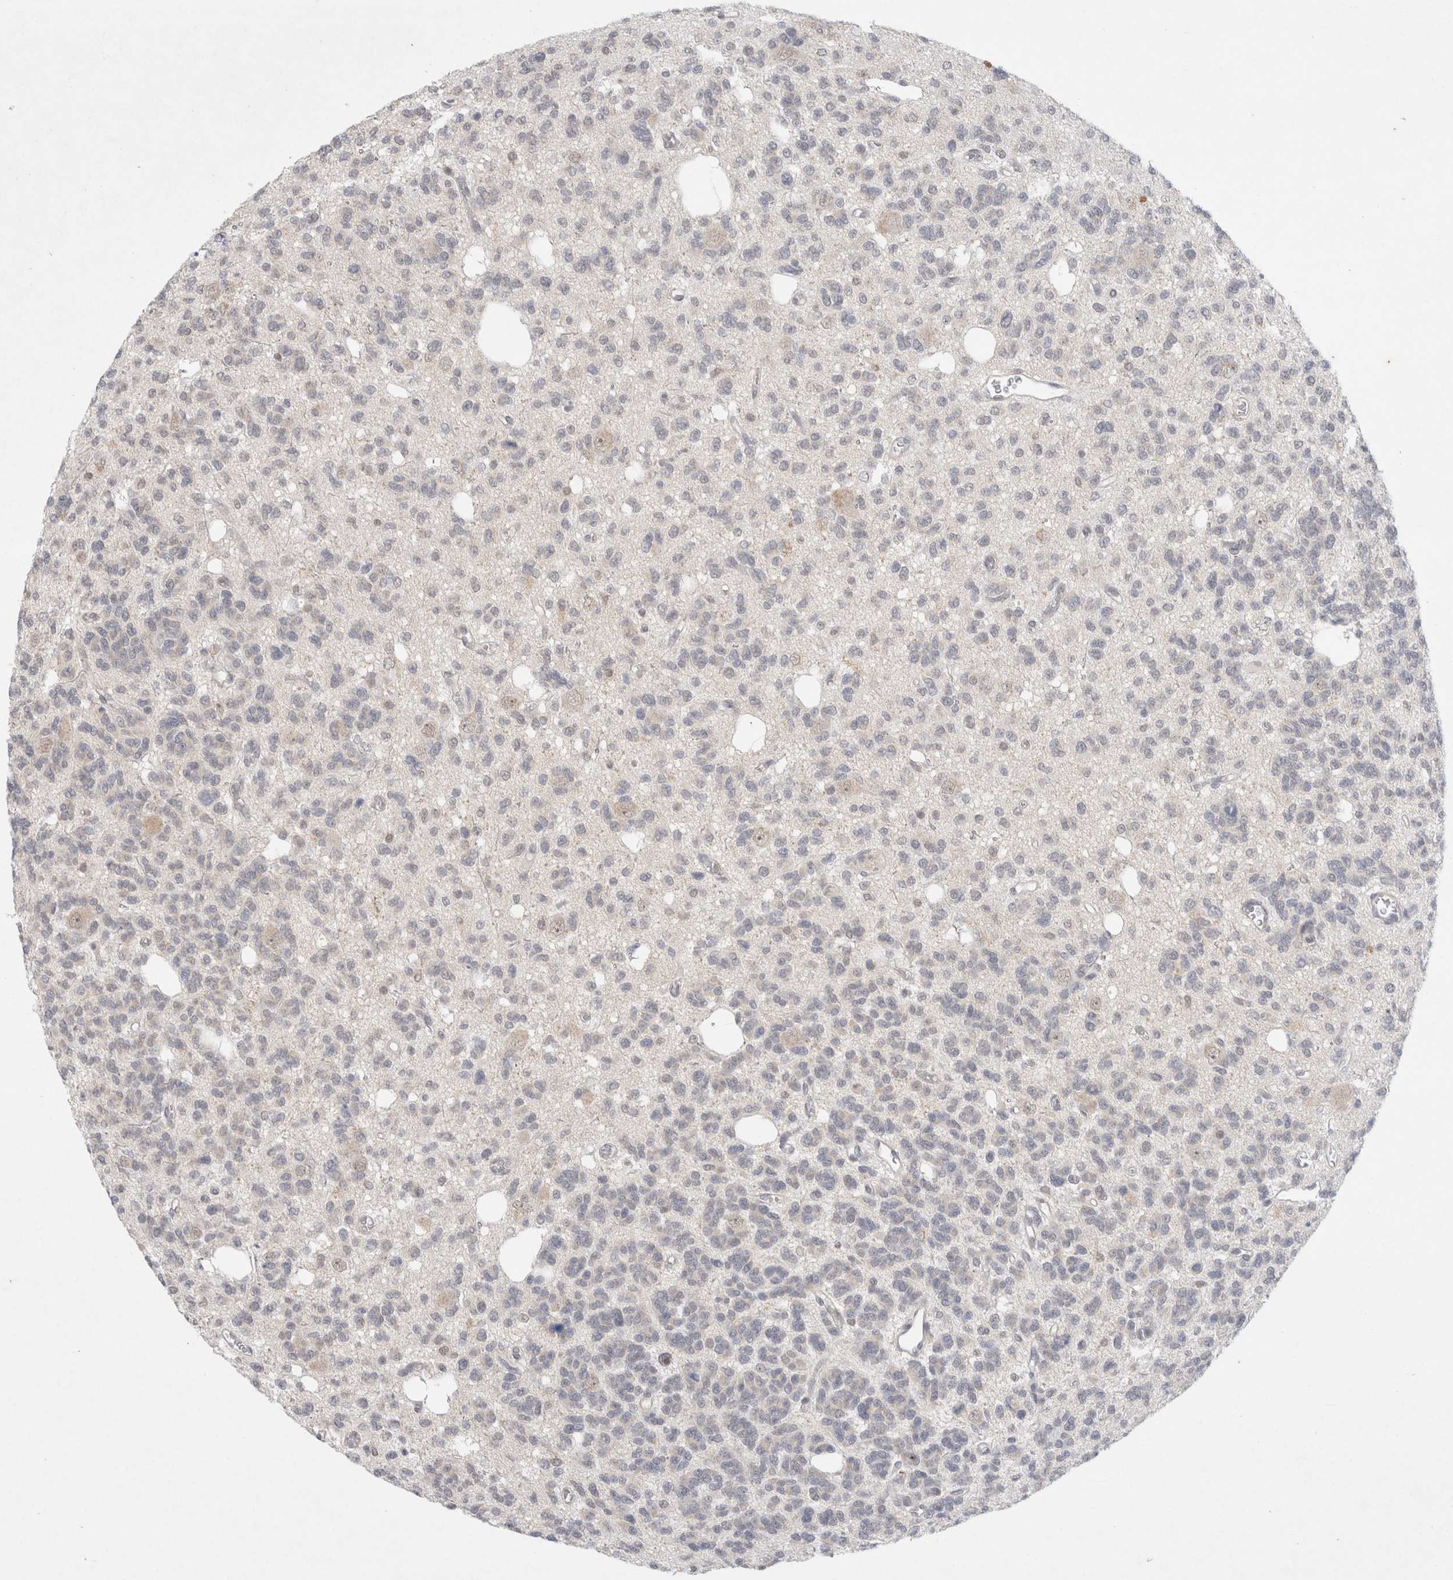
{"staining": {"intensity": "negative", "quantity": "none", "location": "none"}, "tissue": "glioma", "cell_type": "Tumor cells", "image_type": "cancer", "snomed": [{"axis": "morphology", "description": "Glioma, malignant, Low grade"}, {"axis": "topography", "description": "Brain"}], "caption": "Tumor cells are negative for brown protein staining in malignant glioma (low-grade). (Stains: DAB (3,3'-diaminobenzidine) immunohistochemistry with hematoxylin counter stain, Microscopy: brightfield microscopy at high magnification).", "gene": "FBXO42", "patient": {"sex": "male", "age": 38}}